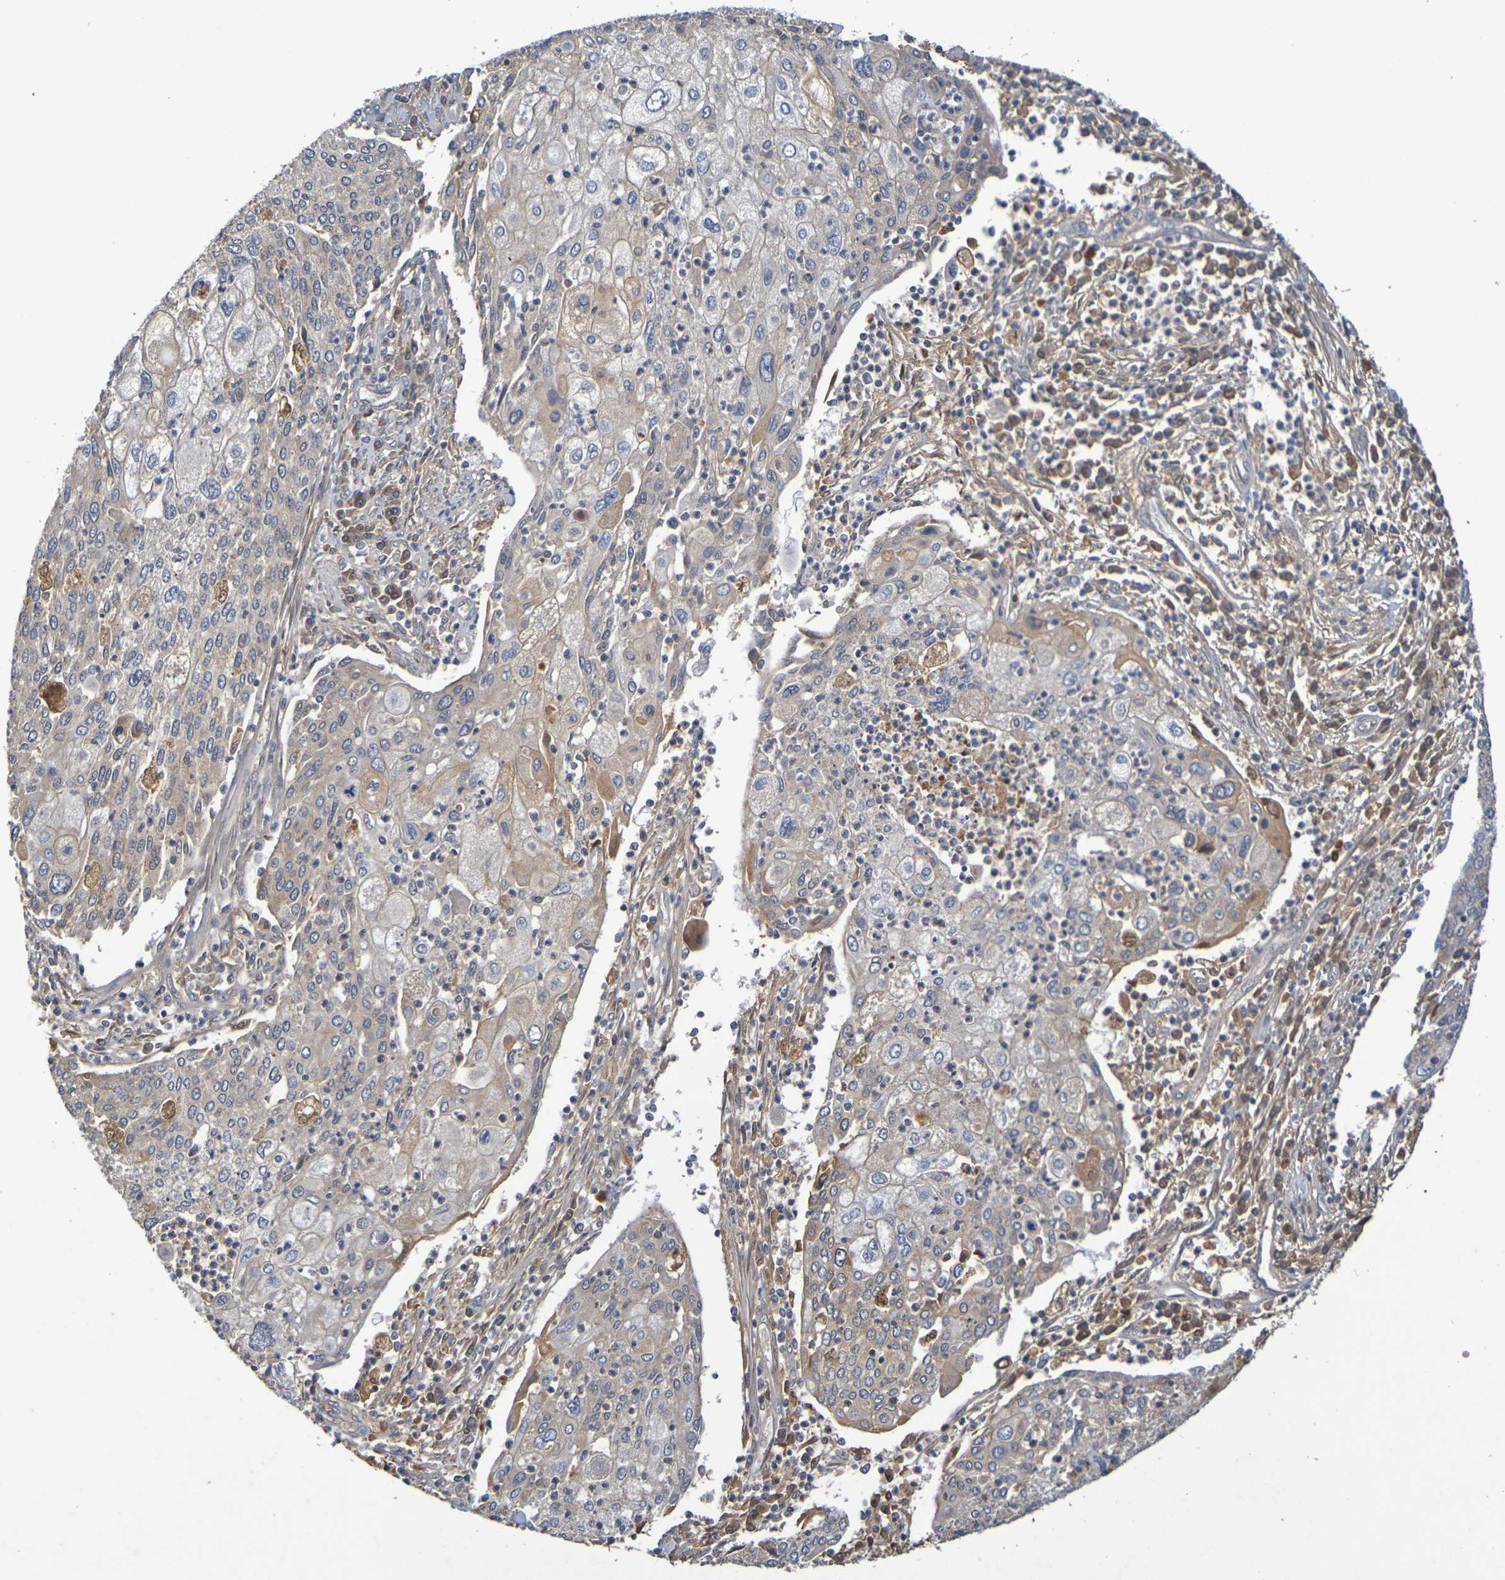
{"staining": {"intensity": "moderate", "quantity": "25%-75%", "location": "cytoplasmic/membranous"}, "tissue": "cervical cancer", "cell_type": "Tumor cells", "image_type": "cancer", "snomed": [{"axis": "morphology", "description": "Squamous cell carcinoma, NOS"}, {"axis": "topography", "description": "Cervix"}], "caption": "Tumor cells show moderate cytoplasmic/membranous staining in about 25%-75% of cells in cervical squamous cell carcinoma.", "gene": "TERF2", "patient": {"sex": "female", "age": 40}}